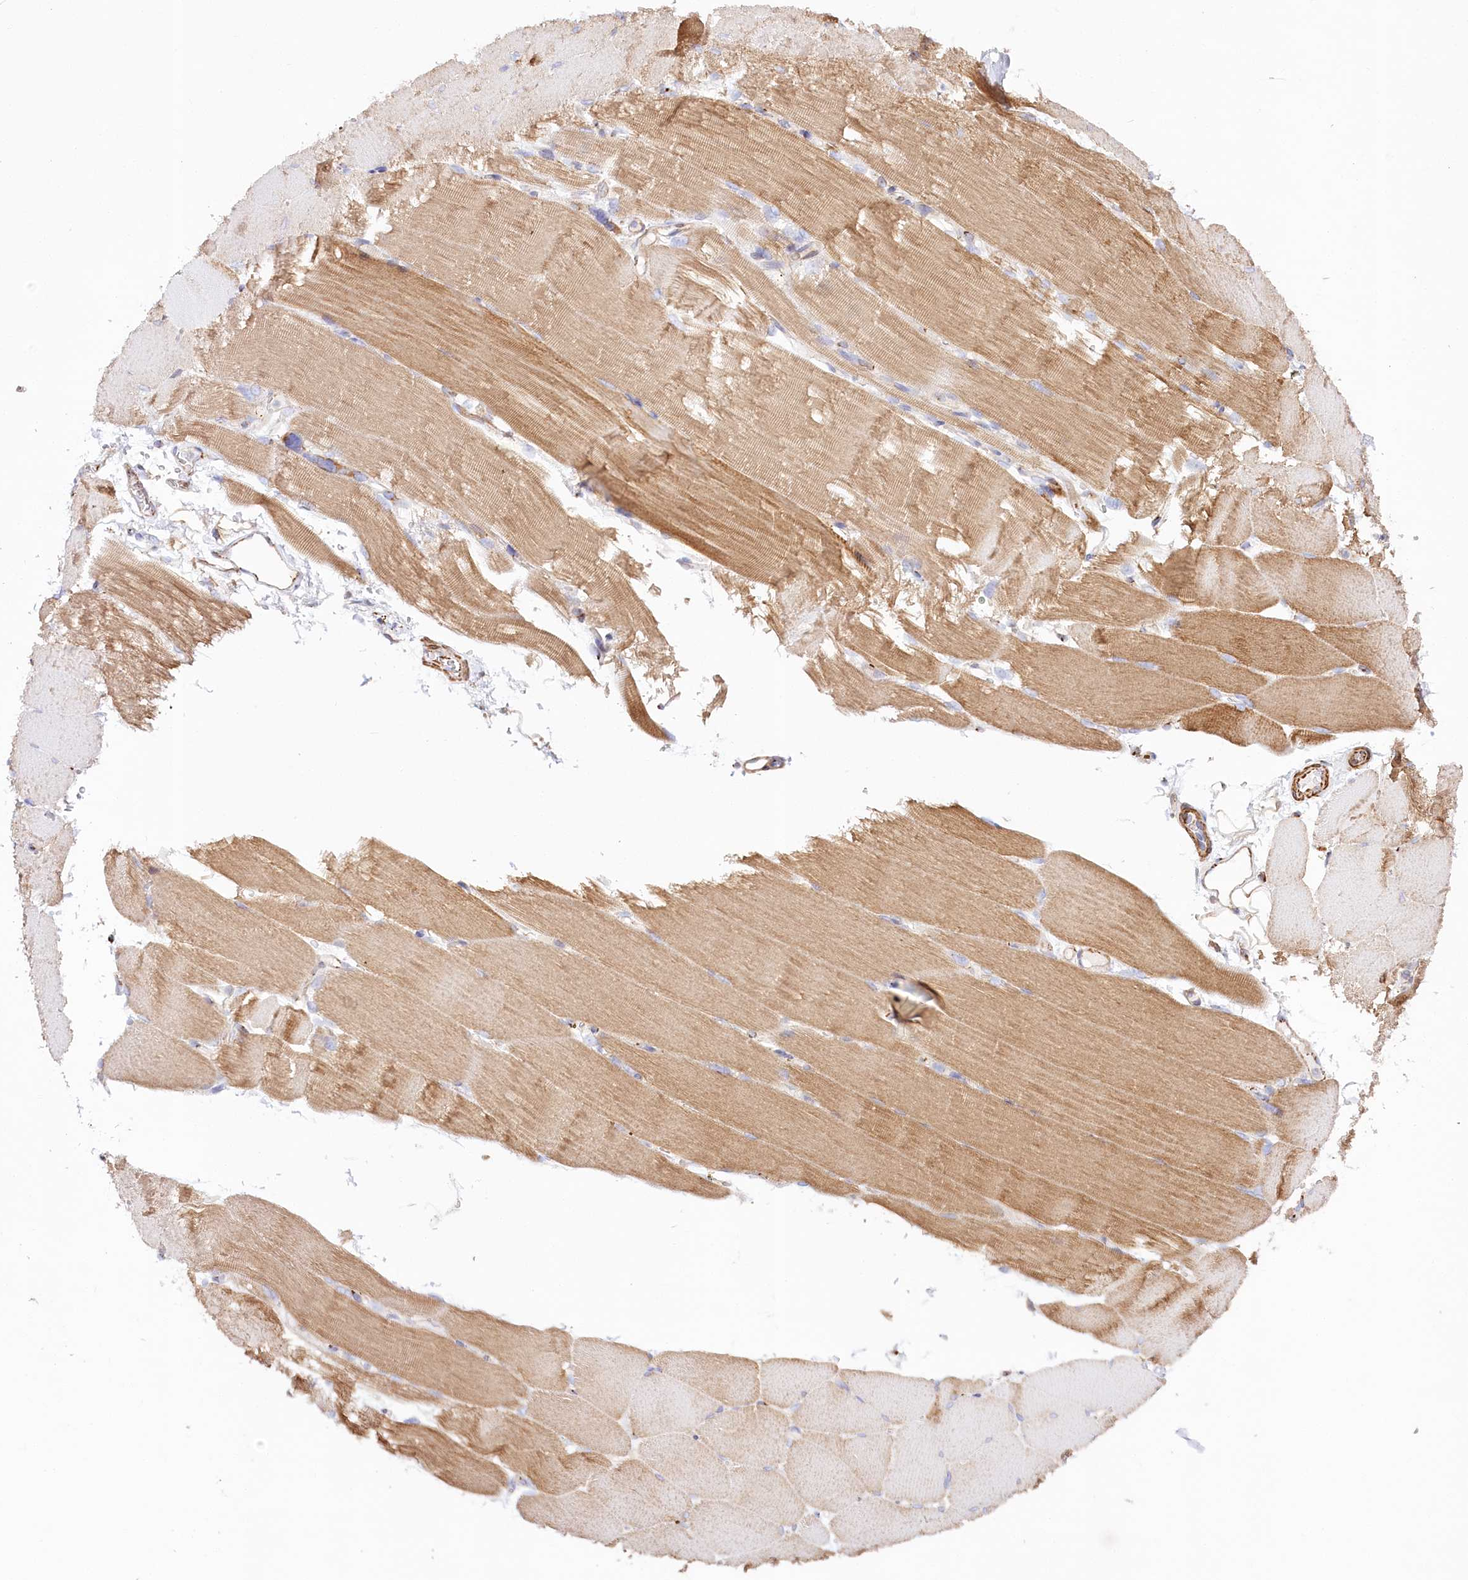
{"staining": {"intensity": "moderate", "quantity": ">75%", "location": "cytoplasmic/membranous"}, "tissue": "skeletal muscle", "cell_type": "Myocytes", "image_type": "normal", "snomed": [{"axis": "morphology", "description": "Normal tissue, NOS"}, {"axis": "topography", "description": "Skeletal muscle"}, {"axis": "topography", "description": "Parathyroid gland"}], "caption": "An IHC histopathology image of unremarkable tissue is shown. Protein staining in brown labels moderate cytoplasmic/membranous positivity in skeletal muscle within myocytes.", "gene": "ABRAXAS2", "patient": {"sex": "female", "age": 37}}